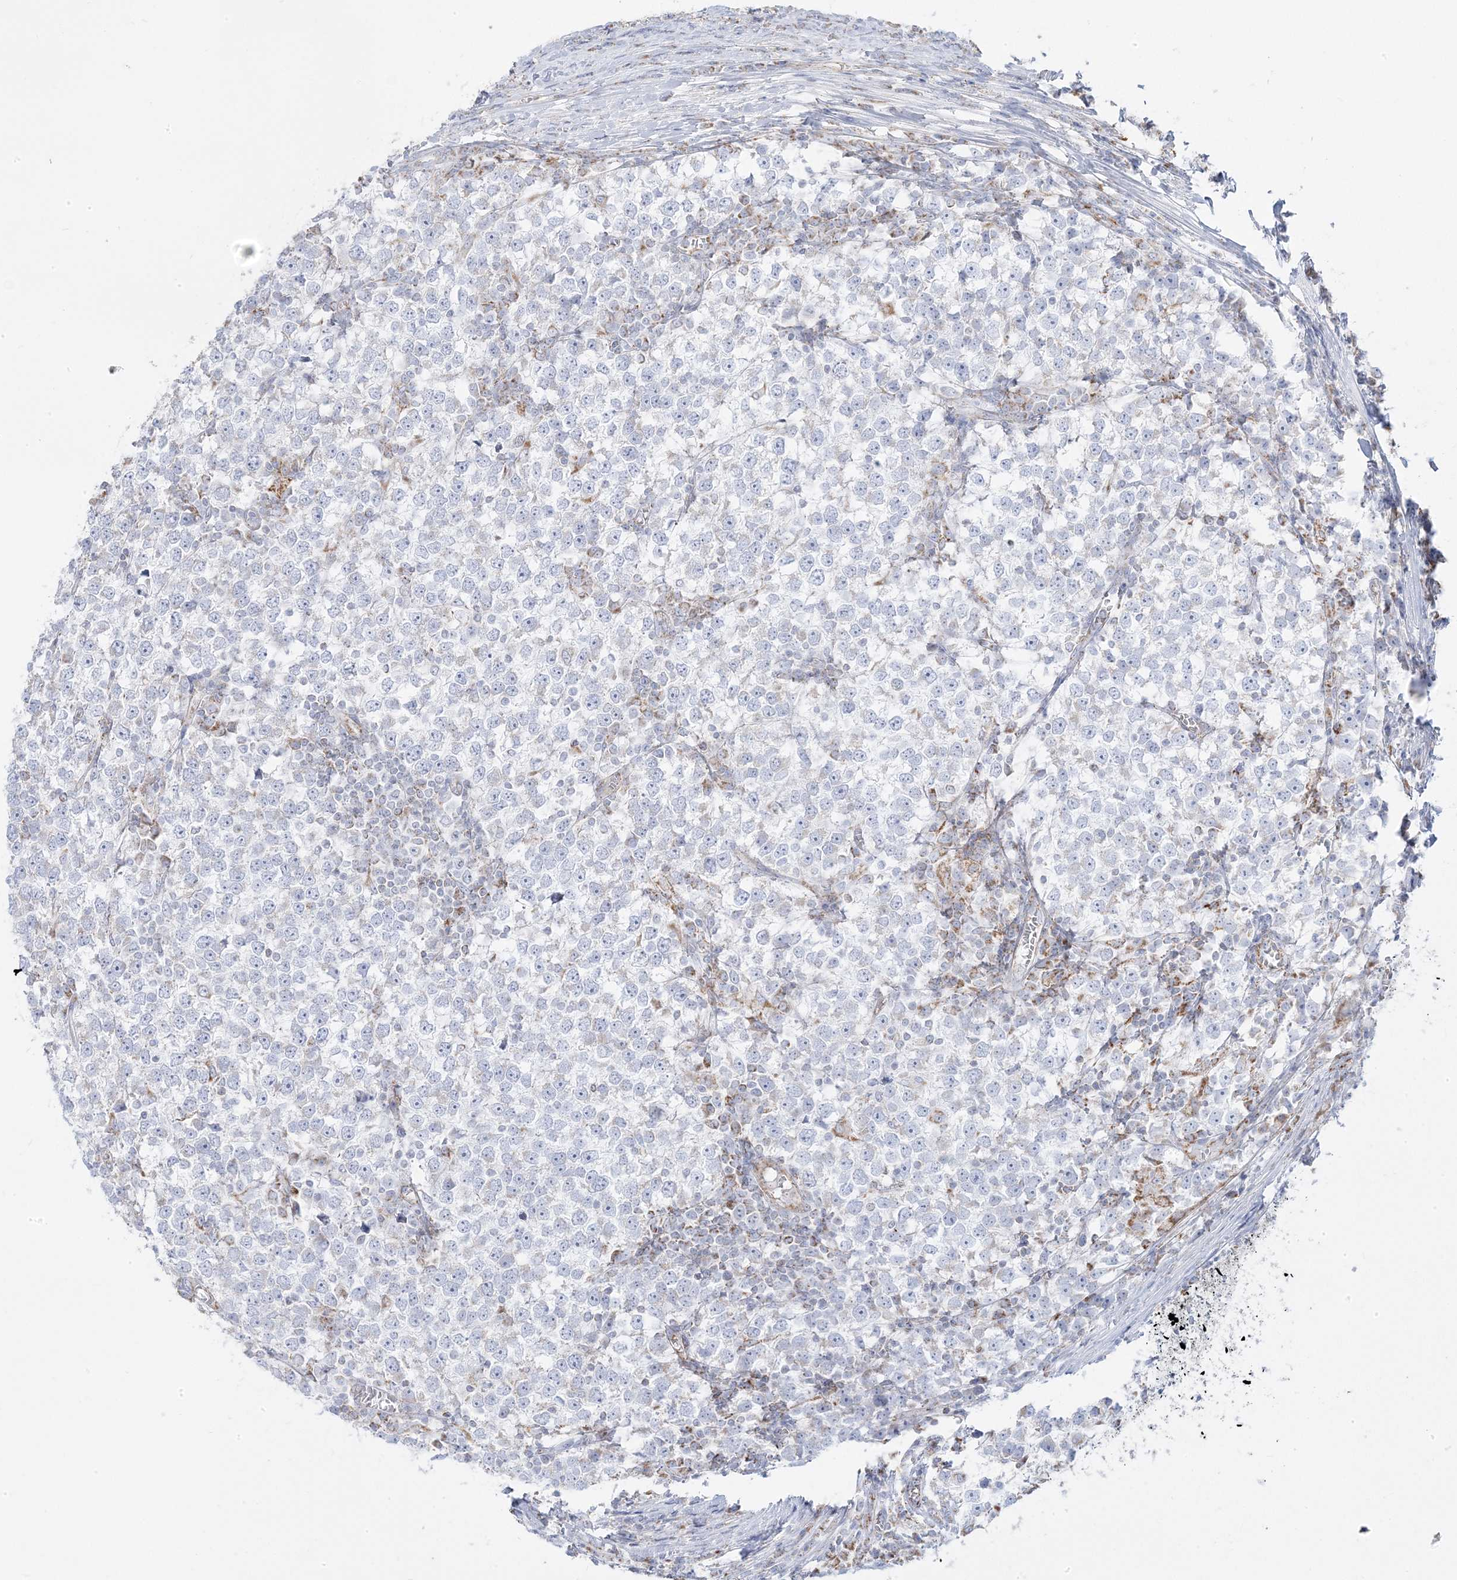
{"staining": {"intensity": "negative", "quantity": "none", "location": "none"}, "tissue": "testis cancer", "cell_type": "Tumor cells", "image_type": "cancer", "snomed": [{"axis": "morphology", "description": "Seminoma, NOS"}, {"axis": "topography", "description": "Testis"}], "caption": "A high-resolution micrograph shows IHC staining of testis cancer (seminoma), which shows no significant positivity in tumor cells.", "gene": "PCCB", "patient": {"sex": "male", "age": 65}}